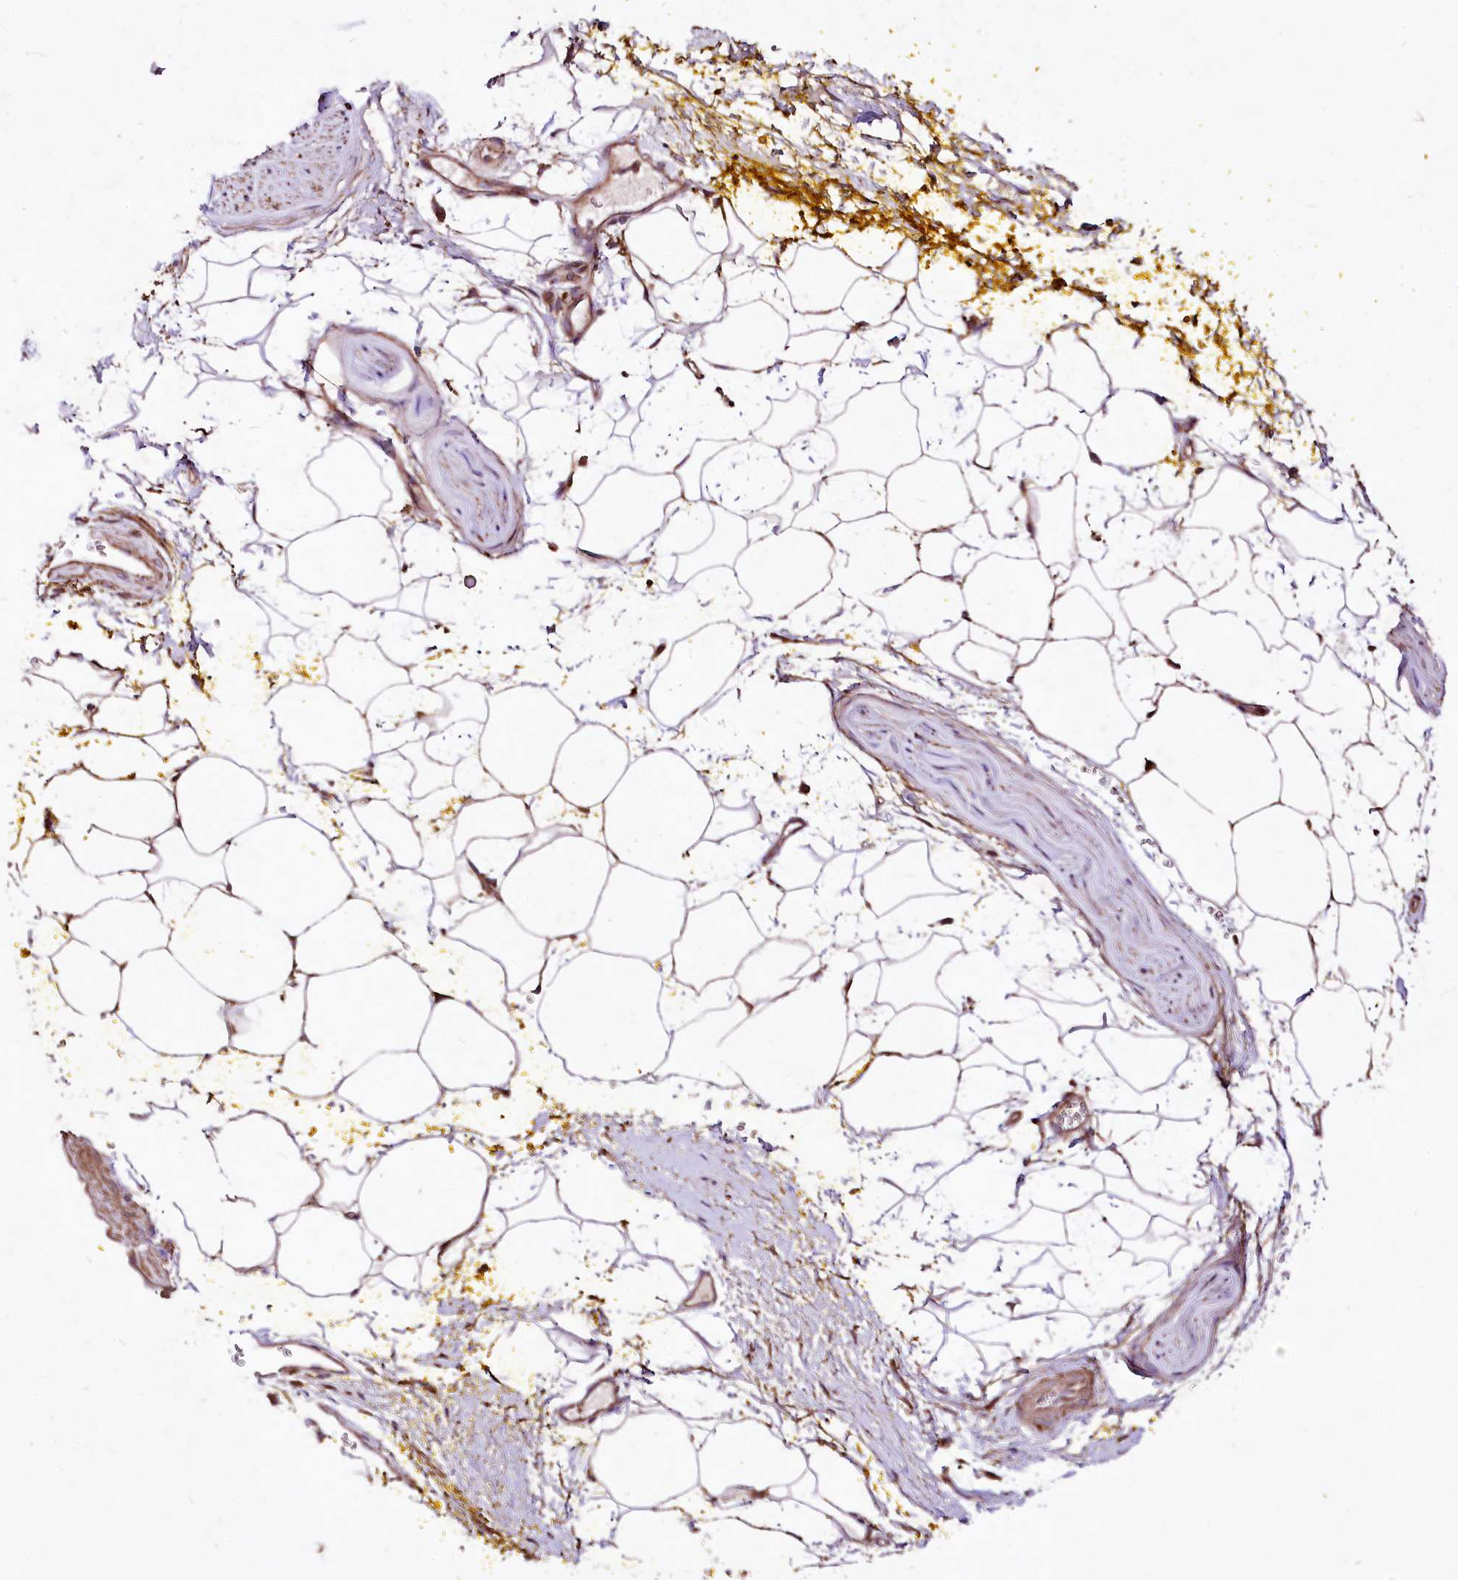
{"staining": {"intensity": "moderate", "quantity": ">75%", "location": "cytoplasmic/membranous"}, "tissue": "adipose tissue", "cell_type": "Adipocytes", "image_type": "normal", "snomed": [{"axis": "morphology", "description": "Normal tissue, NOS"}, {"axis": "morphology", "description": "Adenocarcinoma, Low grade"}, {"axis": "topography", "description": "Prostate"}, {"axis": "topography", "description": "Peripheral nerve tissue"}], "caption": "Immunohistochemical staining of unremarkable human adipose tissue exhibits >75% levels of moderate cytoplasmic/membranous protein positivity in approximately >75% of adipocytes.", "gene": "WWC1", "patient": {"sex": "male", "age": 63}}